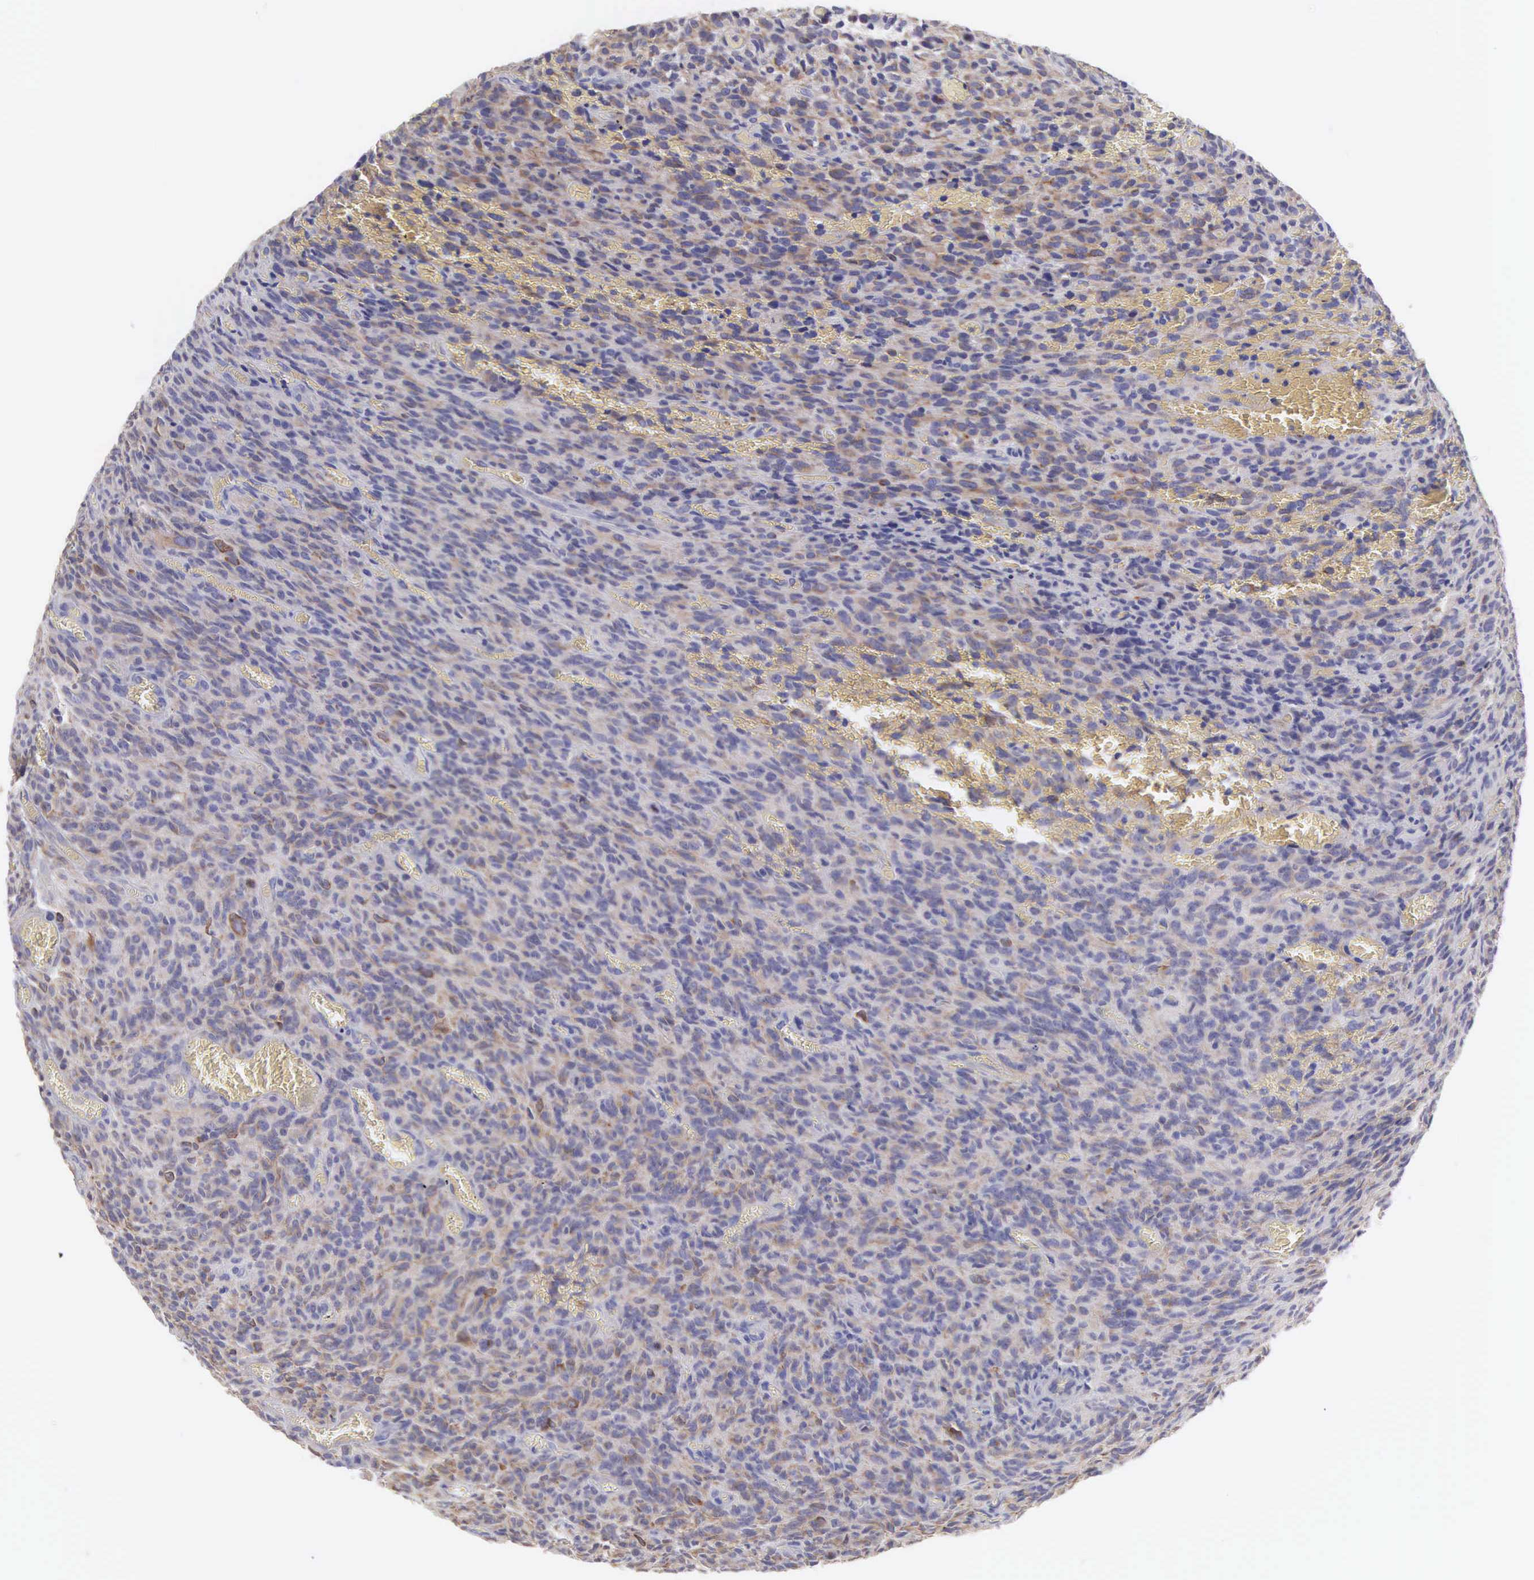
{"staining": {"intensity": "moderate", "quantity": "<25%", "location": "cytoplasmic/membranous"}, "tissue": "glioma", "cell_type": "Tumor cells", "image_type": "cancer", "snomed": [{"axis": "morphology", "description": "Glioma, malignant, High grade"}, {"axis": "topography", "description": "Brain"}], "caption": "Malignant glioma (high-grade) tissue displays moderate cytoplasmic/membranous expression in approximately <25% of tumor cells", "gene": "SLITRK4", "patient": {"sex": "male", "age": 56}}